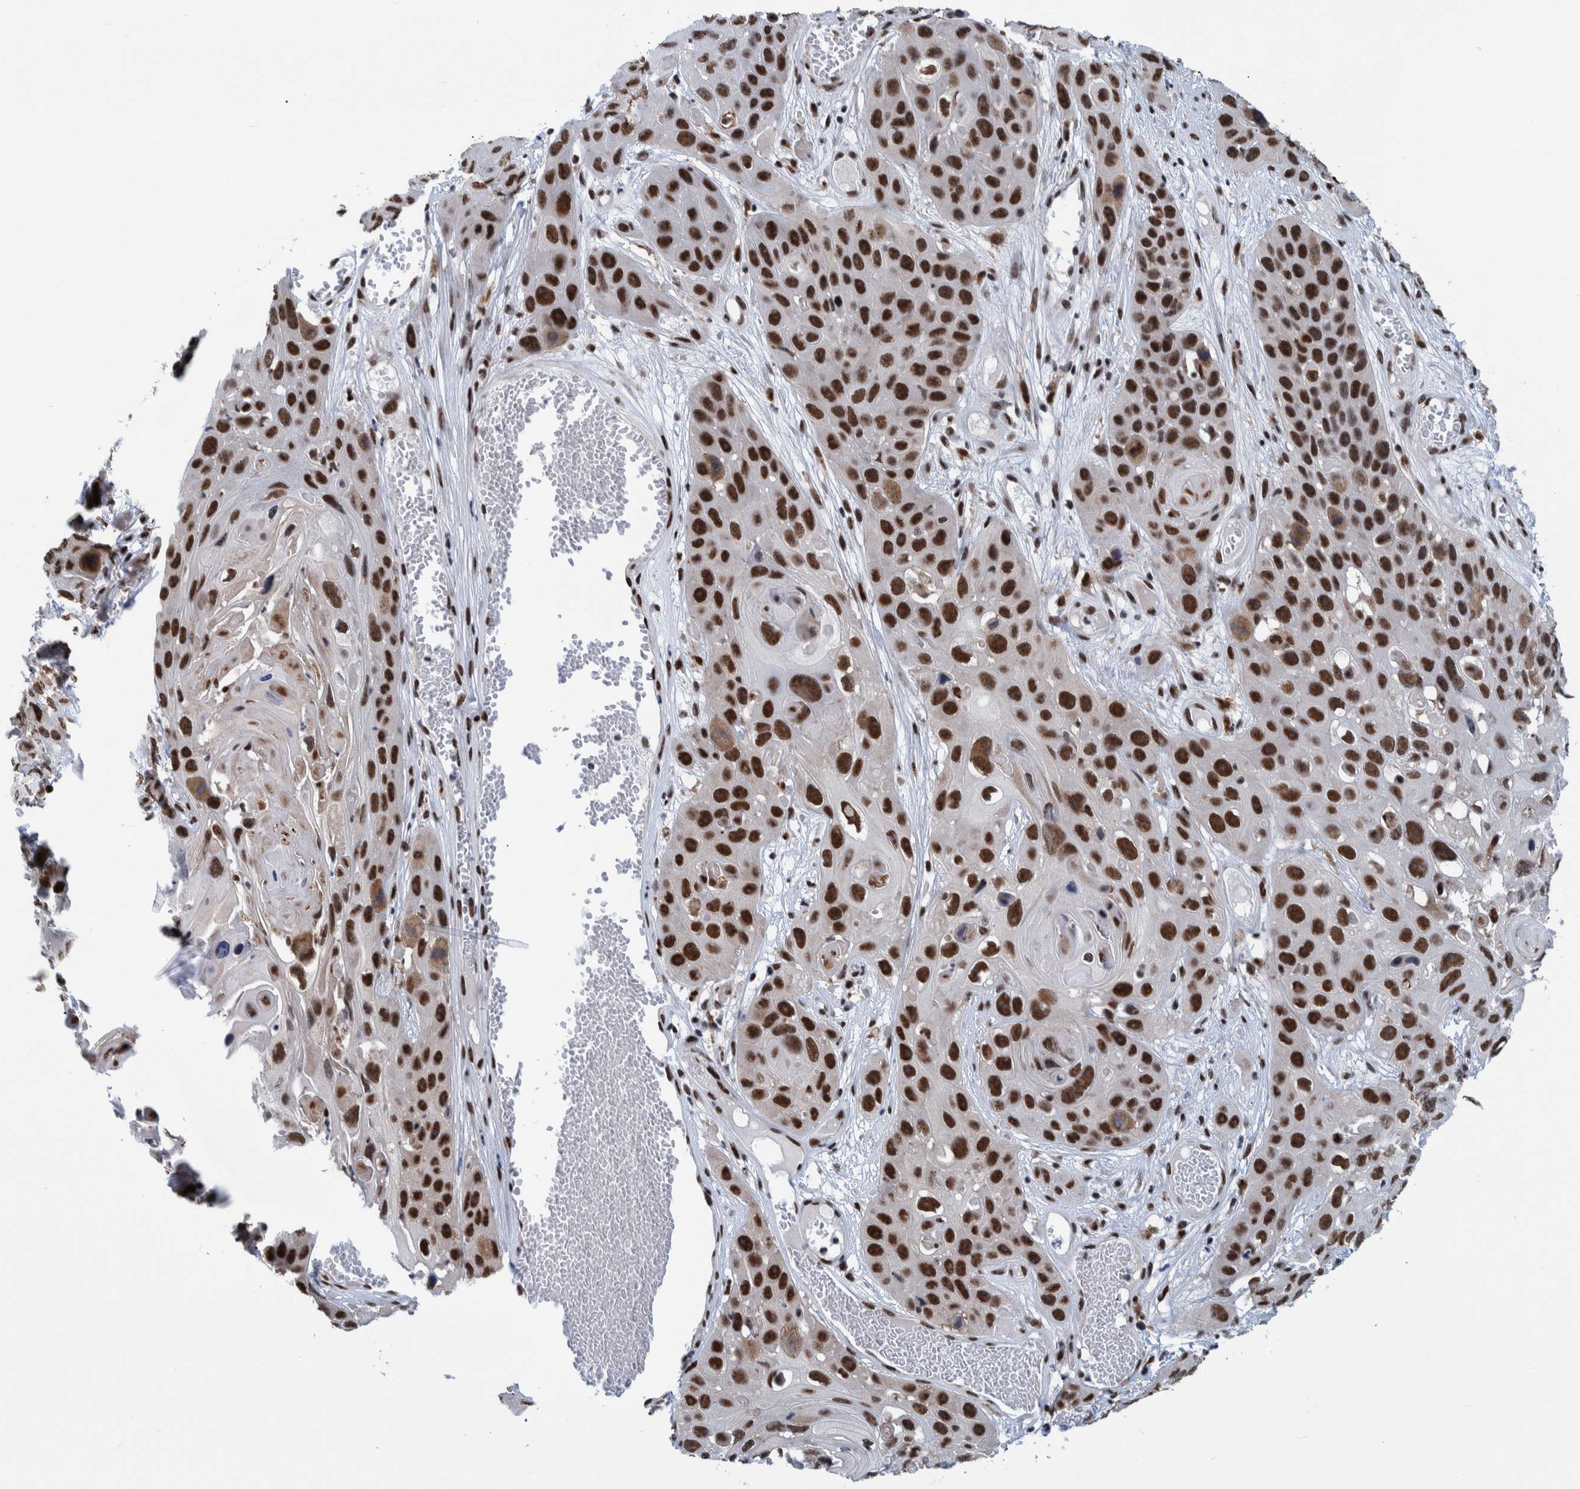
{"staining": {"intensity": "strong", "quantity": ">75%", "location": "nuclear"}, "tissue": "skin cancer", "cell_type": "Tumor cells", "image_type": "cancer", "snomed": [{"axis": "morphology", "description": "Squamous cell carcinoma, NOS"}, {"axis": "topography", "description": "Skin"}], "caption": "This image displays immunohistochemistry (IHC) staining of human skin cancer, with high strong nuclear positivity in about >75% of tumor cells.", "gene": "EFTUD2", "patient": {"sex": "male", "age": 55}}